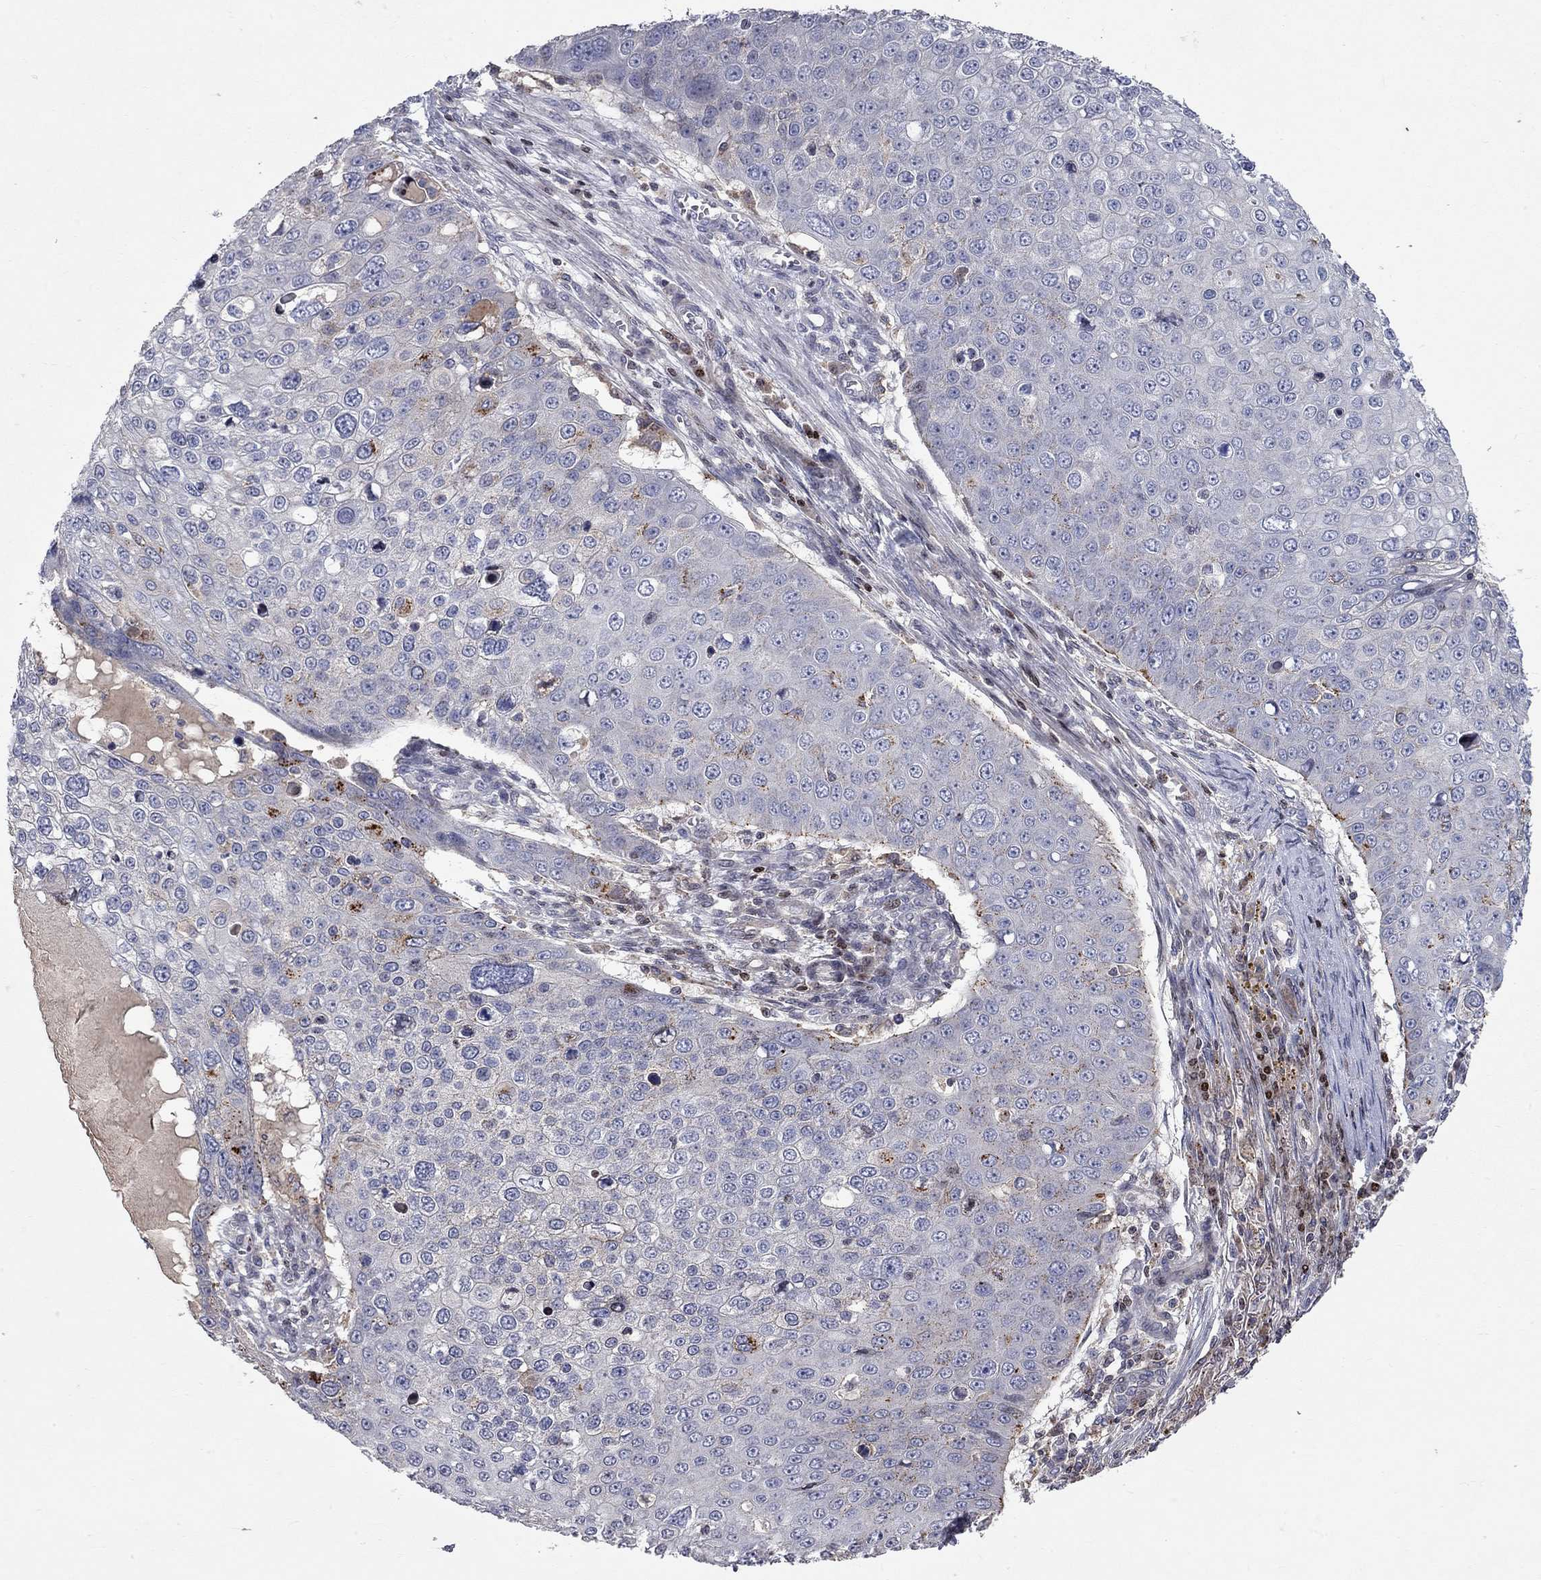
{"staining": {"intensity": "strong", "quantity": "<25%", "location": "cytoplasmic/membranous"}, "tissue": "skin cancer", "cell_type": "Tumor cells", "image_type": "cancer", "snomed": [{"axis": "morphology", "description": "Squamous cell carcinoma, NOS"}, {"axis": "topography", "description": "Skin"}], "caption": "About <25% of tumor cells in skin squamous cell carcinoma show strong cytoplasmic/membranous protein expression as visualized by brown immunohistochemical staining.", "gene": "ERN2", "patient": {"sex": "male", "age": 71}}